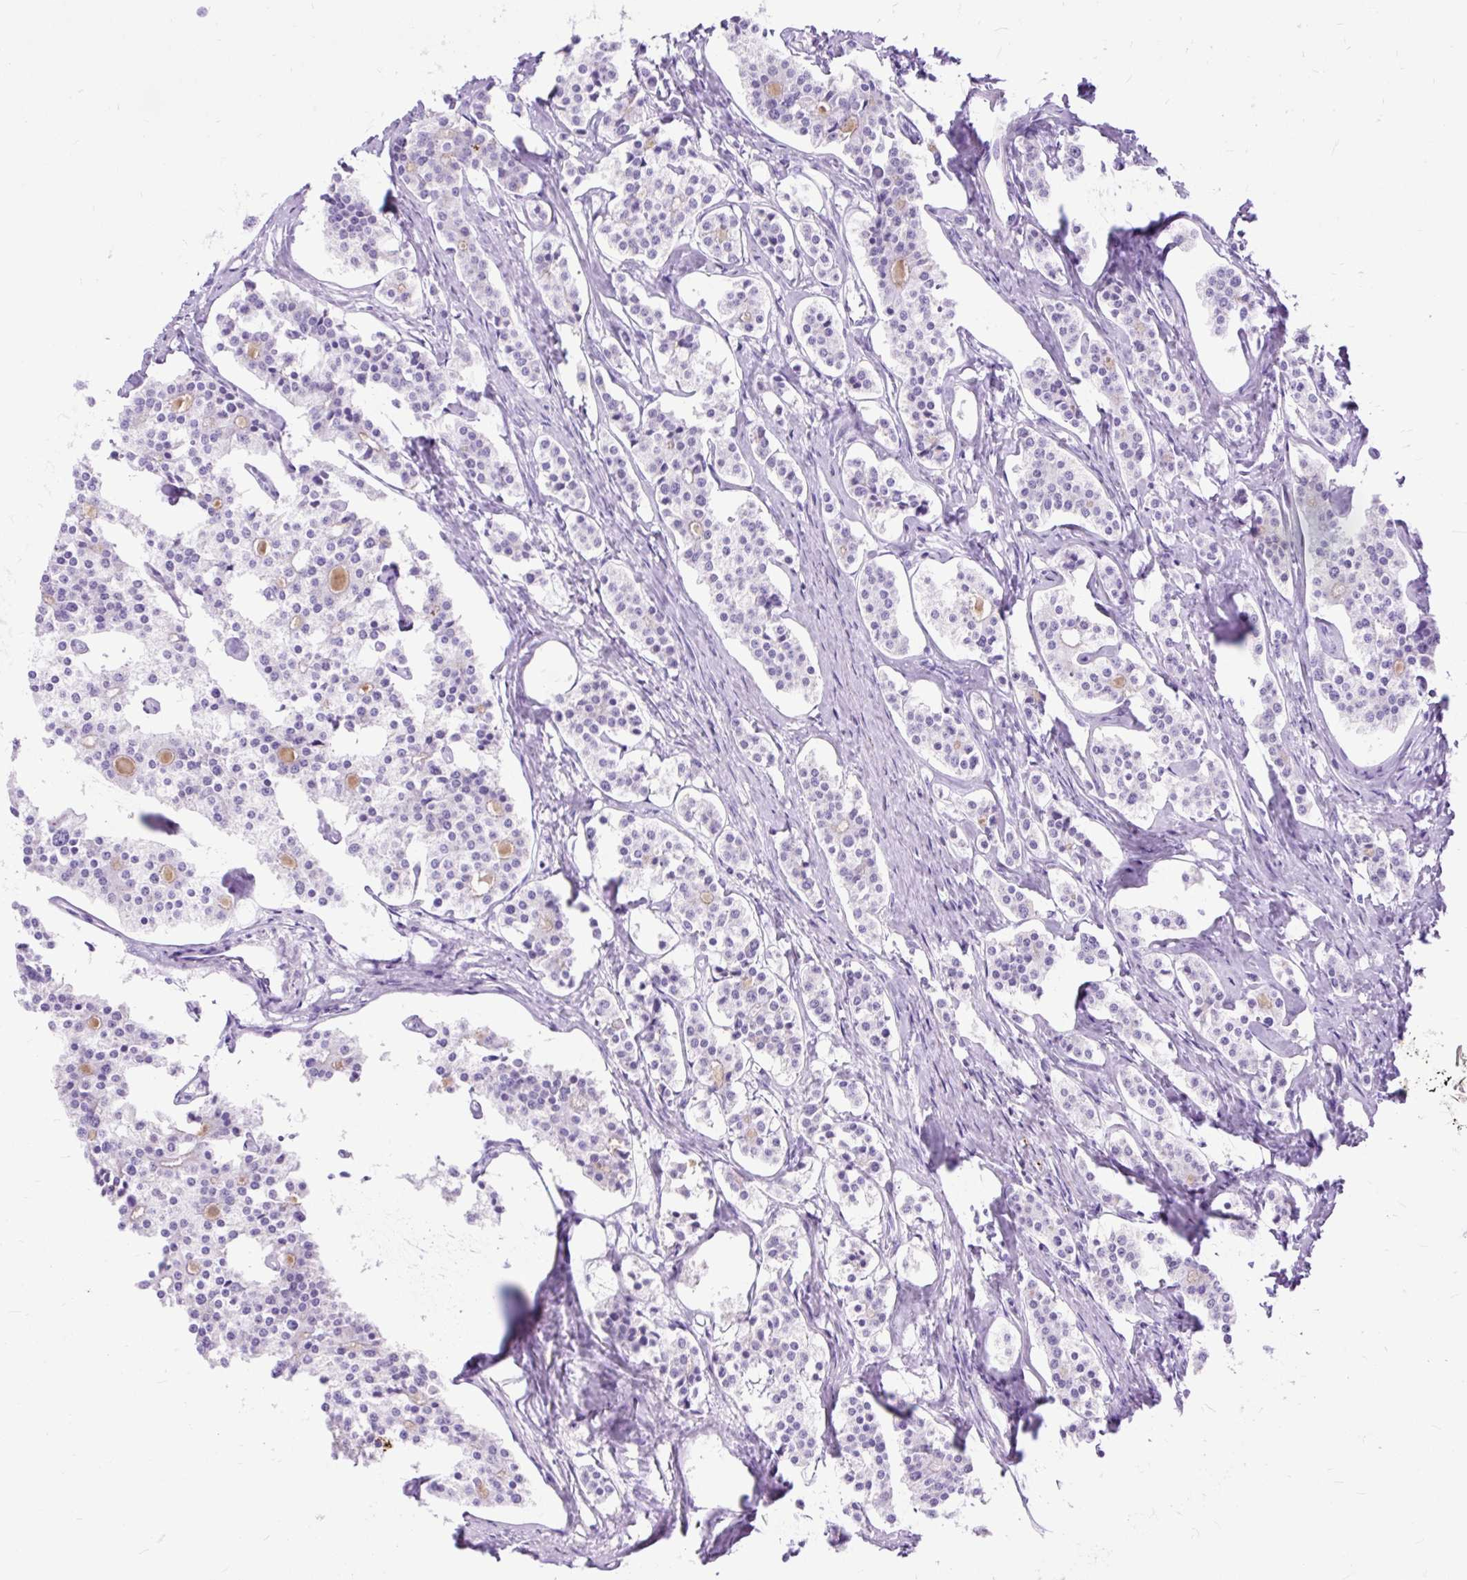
{"staining": {"intensity": "negative", "quantity": "none", "location": "none"}, "tissue": "carcinoid", "cell_type": "Tumor cells", "image_type": "cancer", "snomed": [{"axis": "morphology", "description": "Carcinoid, malignant, NOS"}, {"axis": "topography", "description": "Small intestine"}], "caption": "IHC image of neoplastic tissue: carcinoid stained with DAB exhibits no significant protein expression in tumor cells.", "gene": "ZNF256", "patient": {"sex": "male", "age": 63}}